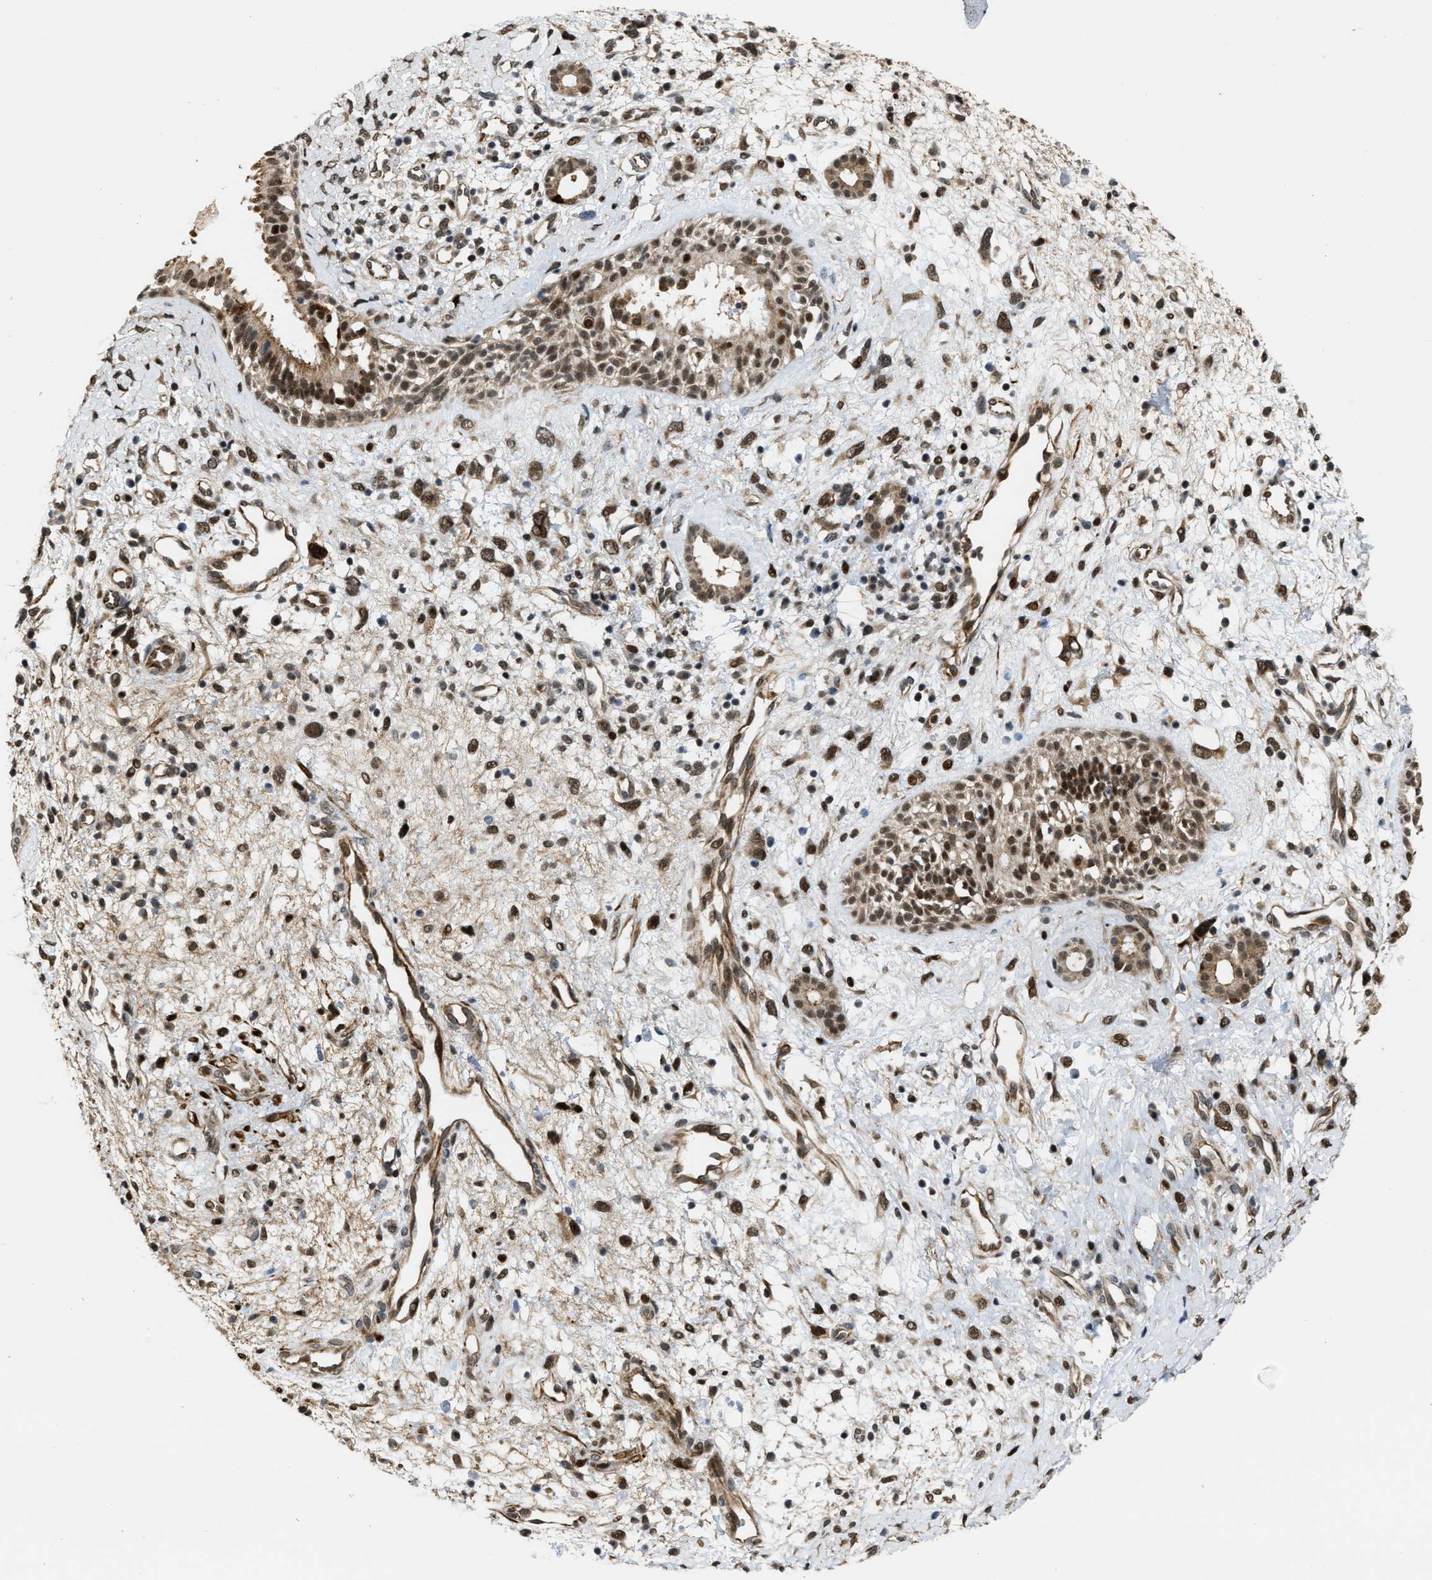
{"staining": {"intensity": "strong", "quantity": ">75%", "location": "cytoplasmic/membranous,nuclear"}, "tissue": "nasopharynx", "cell_type": "Respiratory epithelial cells", "image_type": "normal", "snomed": [{"axis": "morphology", "description": "Normal tissue, NOS"}, {"axis": "topography", "description": "Nasopharynx"}], "caption": "Nasopharynx stained for a protein demonstrates strong cytoplasmic/membranous,nuclear positivity in respiratory epithelial cells. The staining was performed using DAB (3,3'-diaminobenzidine), with brown indicating positive protein expression. Nuclei are stained blue with hematoxylin.", "gene": "ZNF250", "patient": {"sex": "male", "age": 22}}